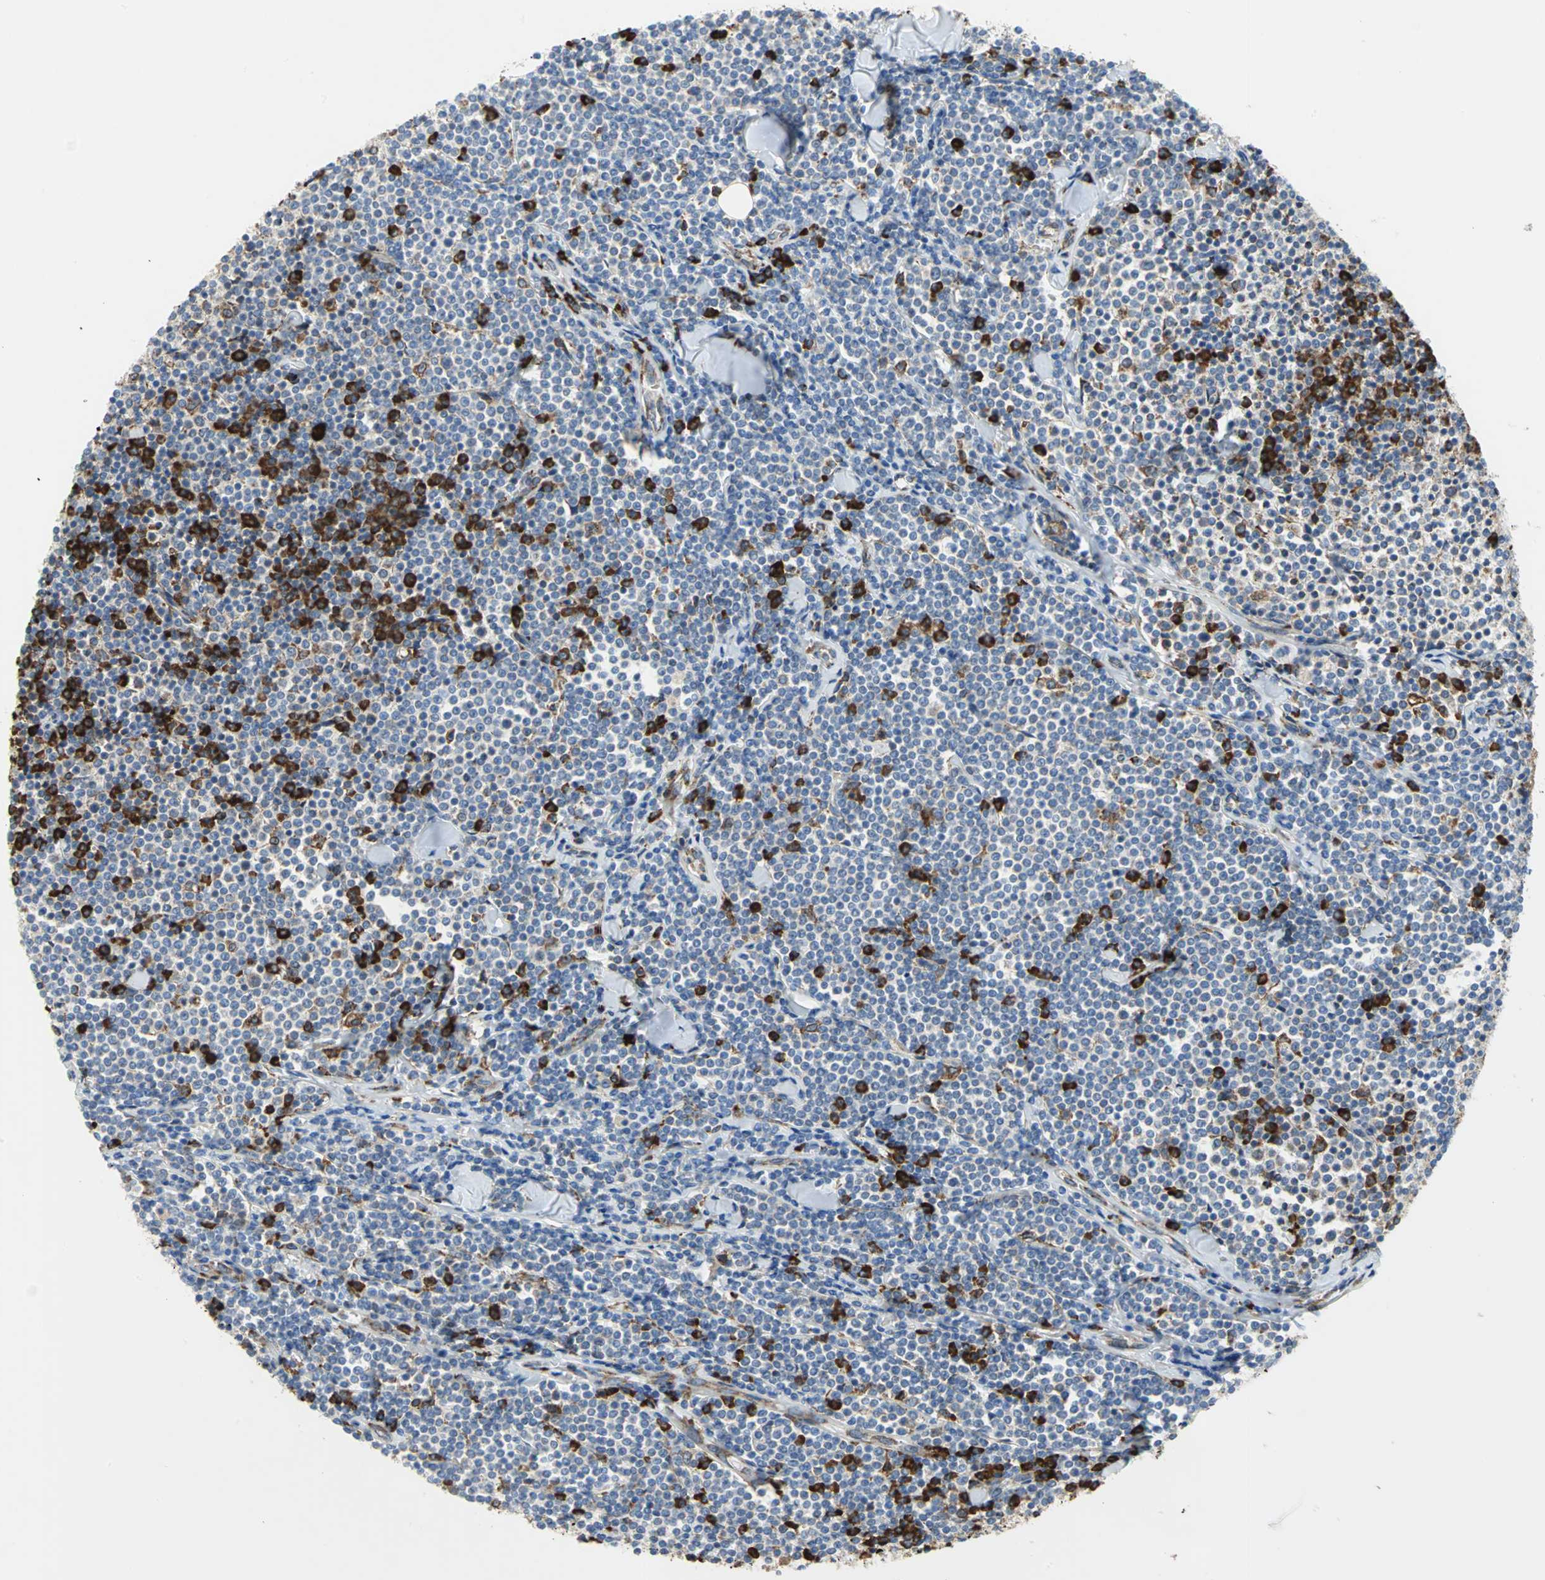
{"staining": {"intensity": "negative", "quantity": "none", "location": "none"}, "tissue": "lymphoma", "cell_type": "Tumor cells", "image_type": "cancer", "snomed": [{"axis": "morphology", "description": "Malignant lymphoma, non-Hodgkin's type, Low grade"}, {"axis": "topography", "description": "Soft tissue"}], "caption": "Low-grade malignant lymphoma, non-Hodgkin's type was stained to show a protein in brown. There is no significant expression in tumor cells.", "gene": "TULP4", "patient": {"sex": "male", "age": 92}}